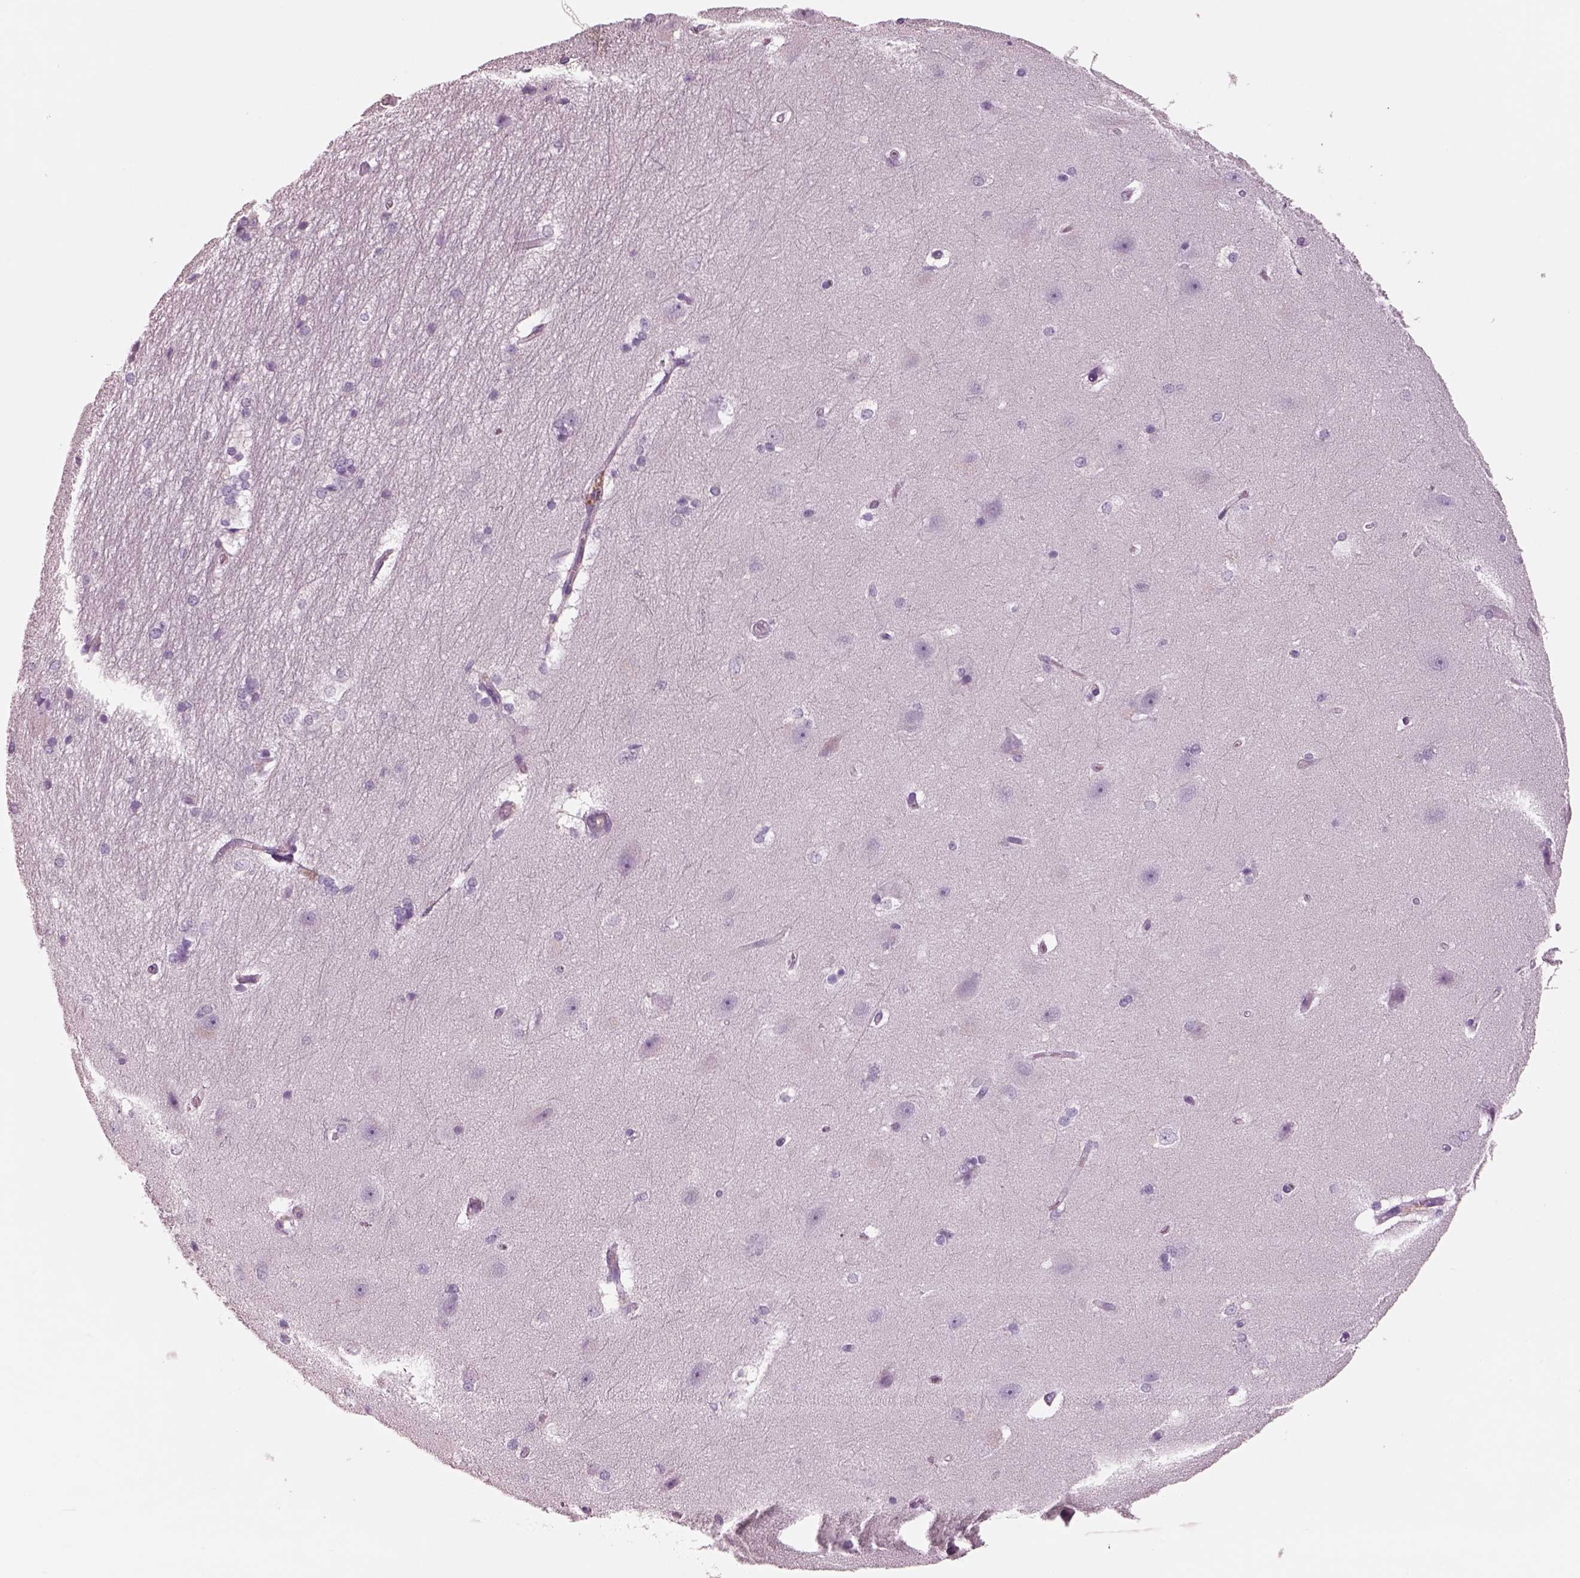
{"staining": {"intensity": "negative", "quantity": "none", "location": "none"}, "tissue": "hippocampus", "cell_type": "Glial cells", "image_type": "normal", "snomed": [{"axis": "morphology", "description": "Normal tissue, NOS"}, {"axis": "topography", "description": "Cerebral cortex"}, {"axis": "topography", "description": "Hippocampus"}], "caption": "Immunohistochemistry photomicrograph of unremarkable hippocampus: human hippocampus stained with DAB displays no significant protein expression in glial cells.", "gene": "IGLL1", "patient": {"sex": "female", "age": 19}}